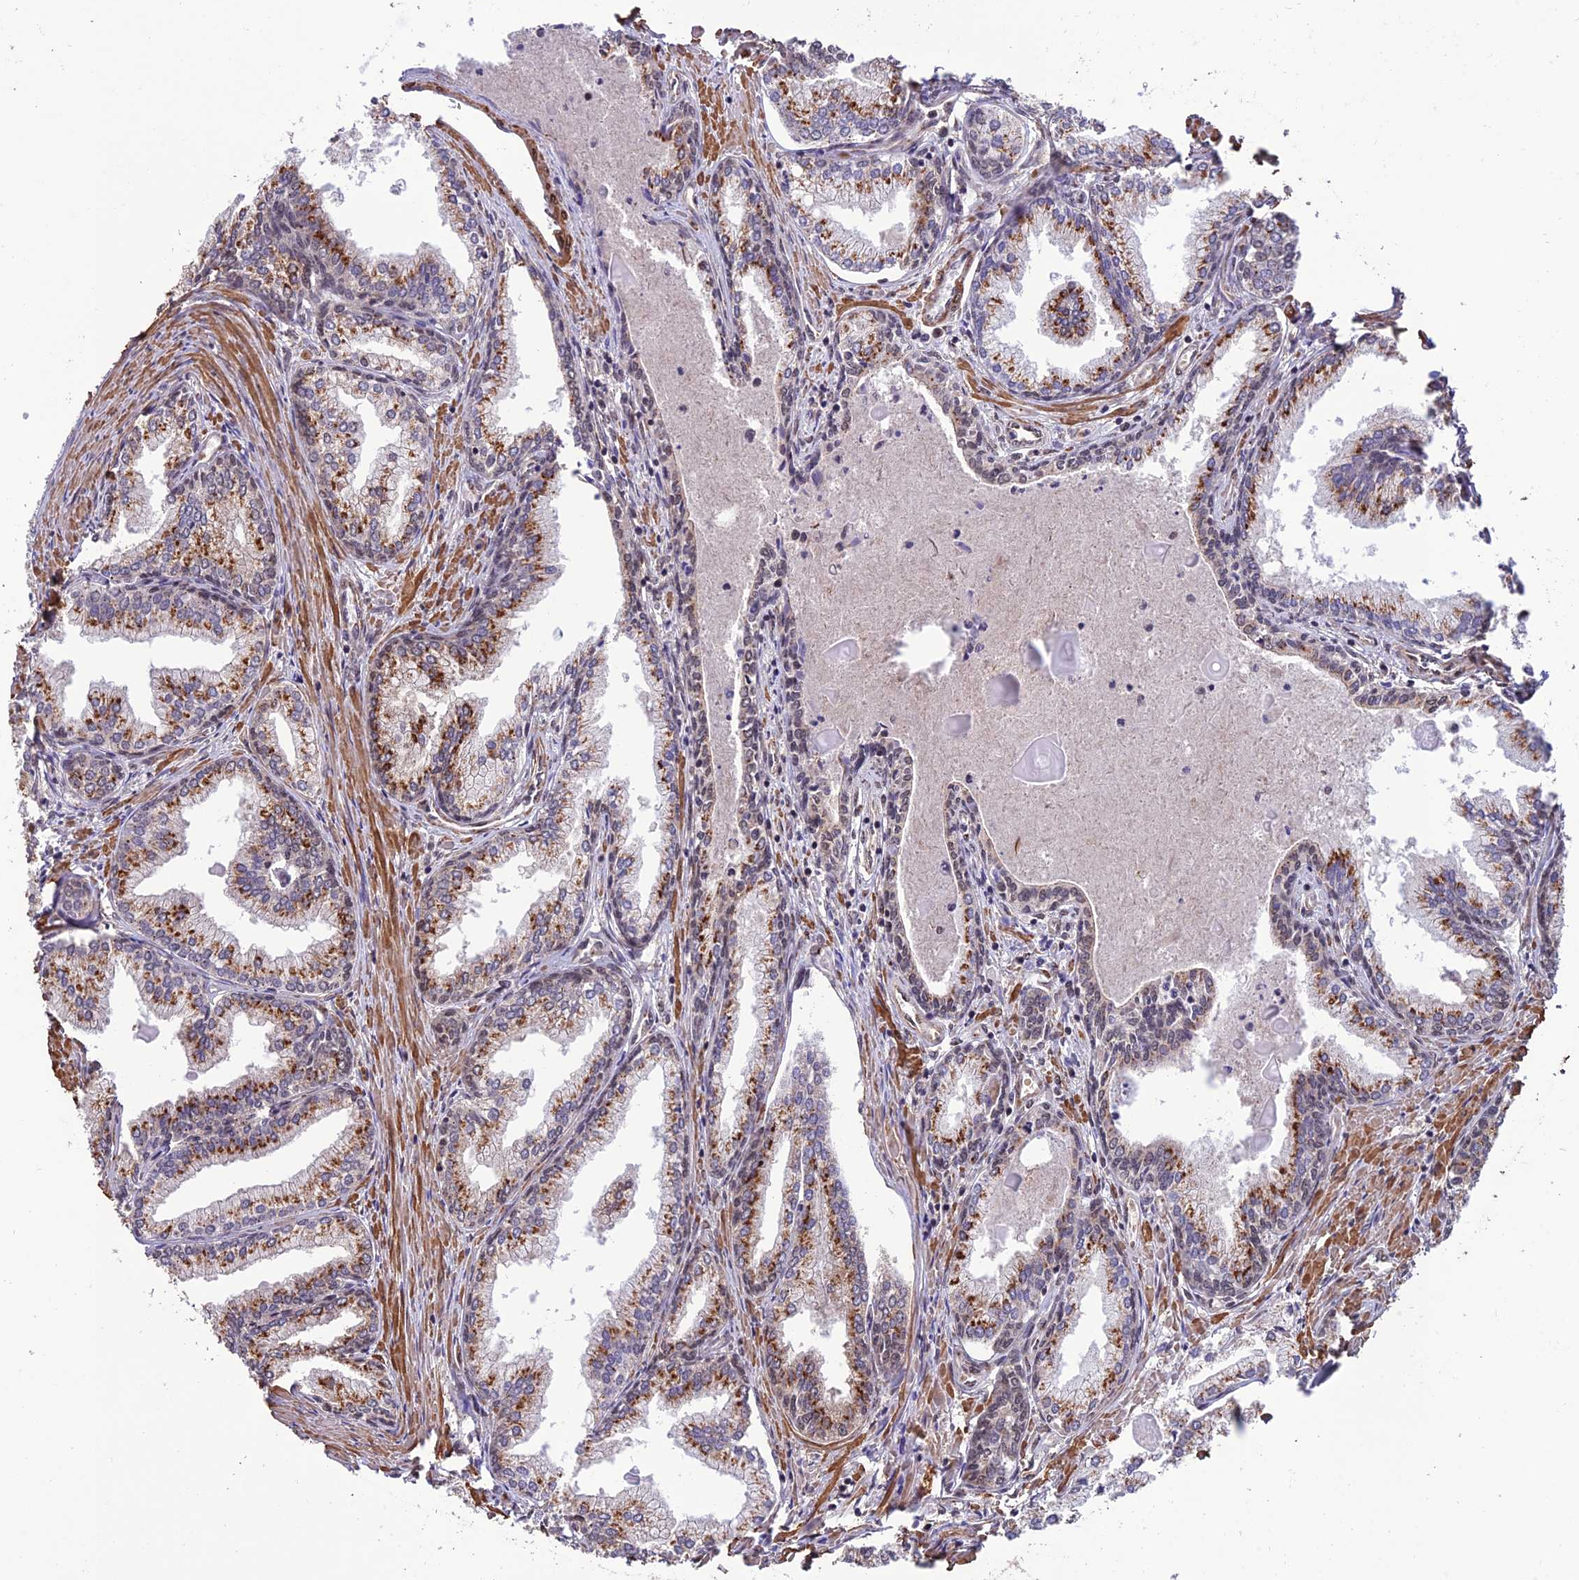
{"staining": {"intensity": "moderate", "quantity": ">75%", "location": "cytoplasmic/membranous"}, "tissue": "prostate cancer", "cell_type": "Tumor cells", "image_type": "cancer", "snomed": [{"axis": "morphology", "description": "Adenocarcinoma, High grade"}, {"axis": "topography", "description": "Prostate"}], "caption": "Tumor cells reveal medium levels of moderate cytoplasmic/membranous positivity in about >75% of cells in human prostate cancer (high-grade adenocarcinoma).", "gene": "CABIN1", "patient": {"sex": "male", "age": 68}}